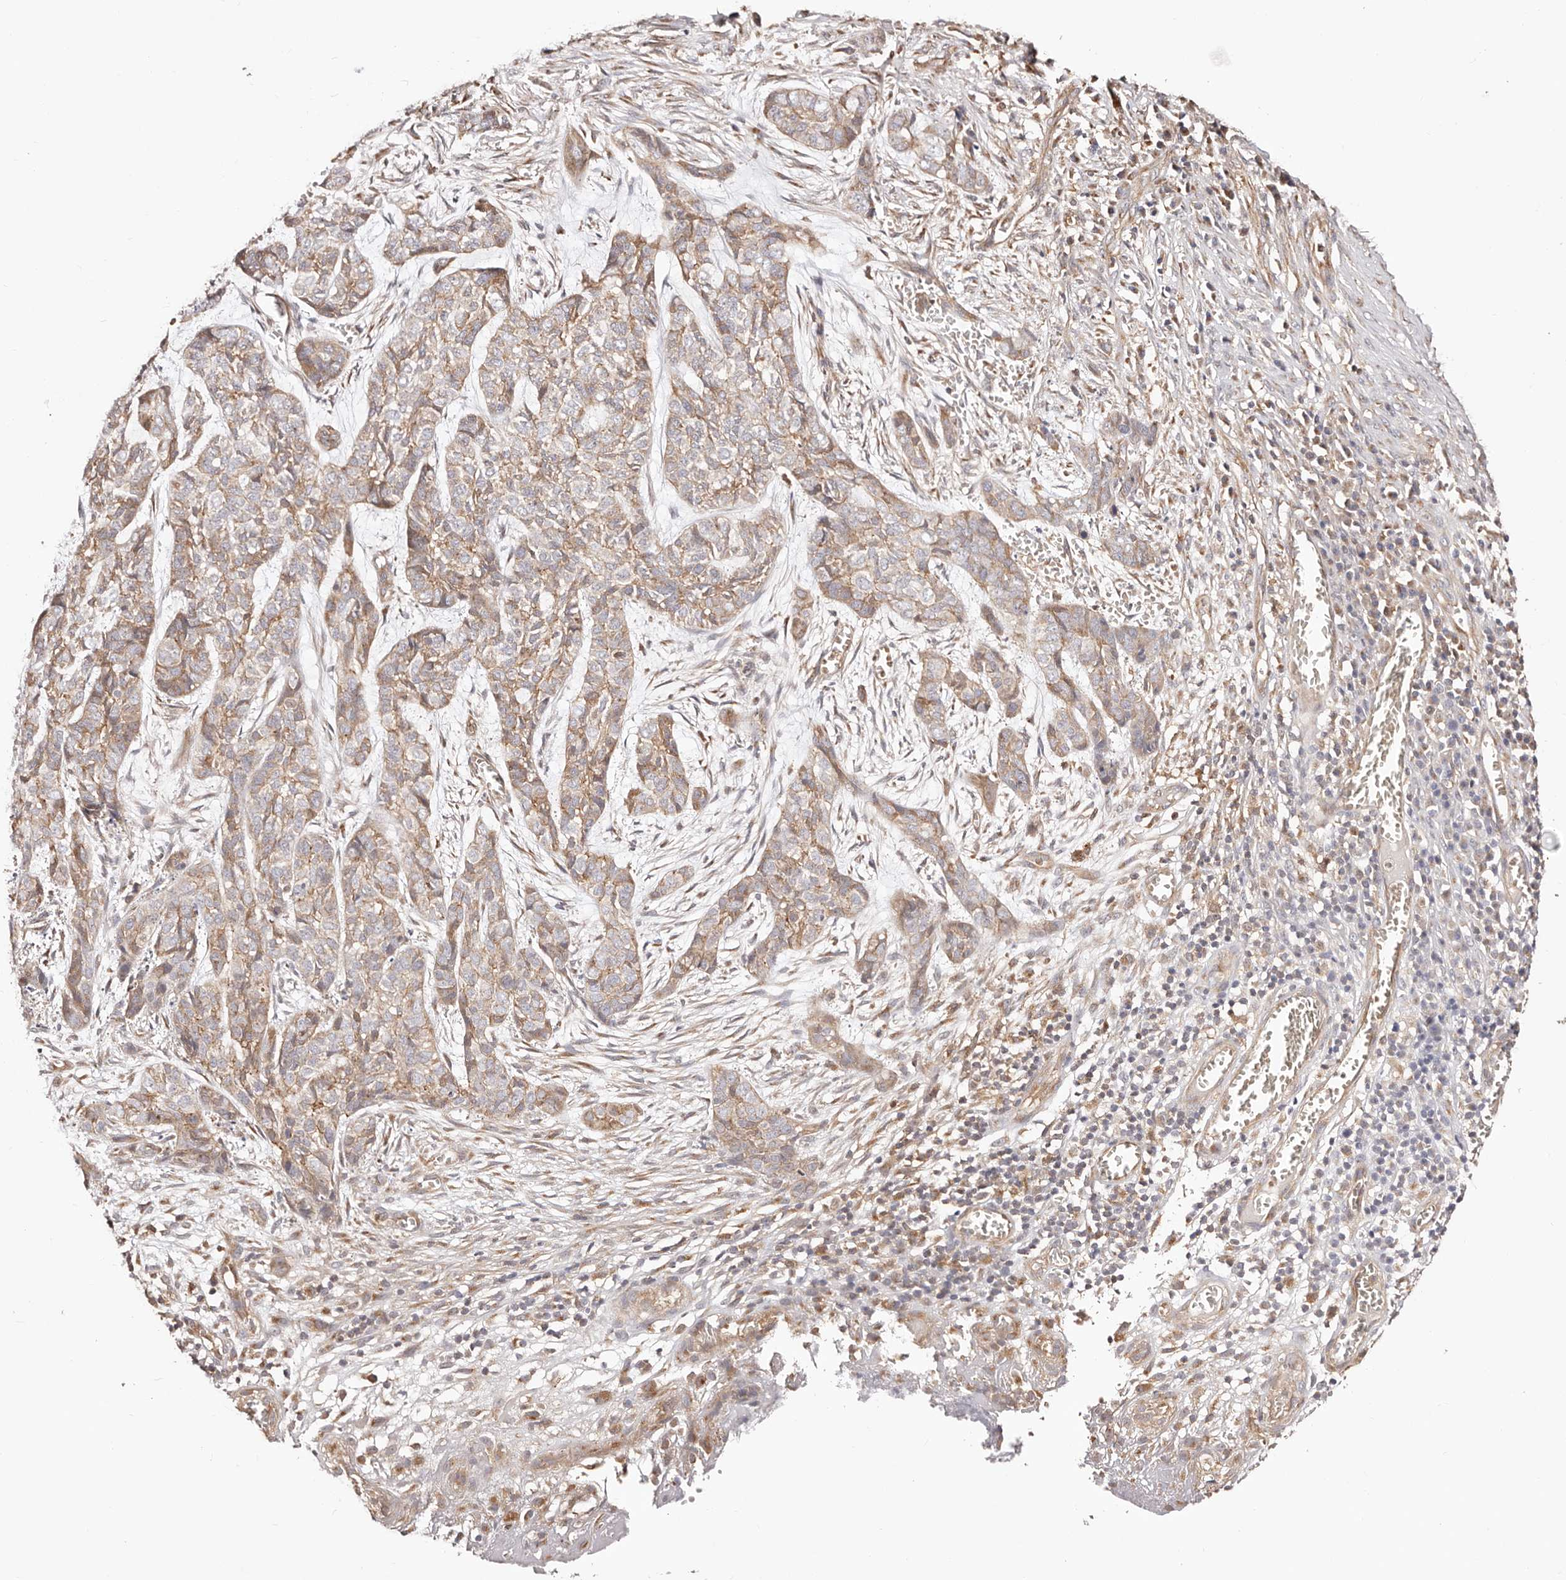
{"staining": {"intensity": "moderate", "quantity": ">75%", "location": "cytoplasmic/membranous"}, "tissue": "skin cancer", "cell_type": "Tumor cells", "image_type": "cancer", "snomed": [{"axis": "morphology", "description": "Basal cell carcinoma"}, {"axis": "topography", "description": "Skin"}], "caption": "Human basal cell carcinoma (skin) stained for a protein (brown) demonstrates moderate cytoplasmic/membranous positive staining in about >75% of tumor cells.", "gene": "MAPK1", "patient": {"sex": "female", "age": 64}}